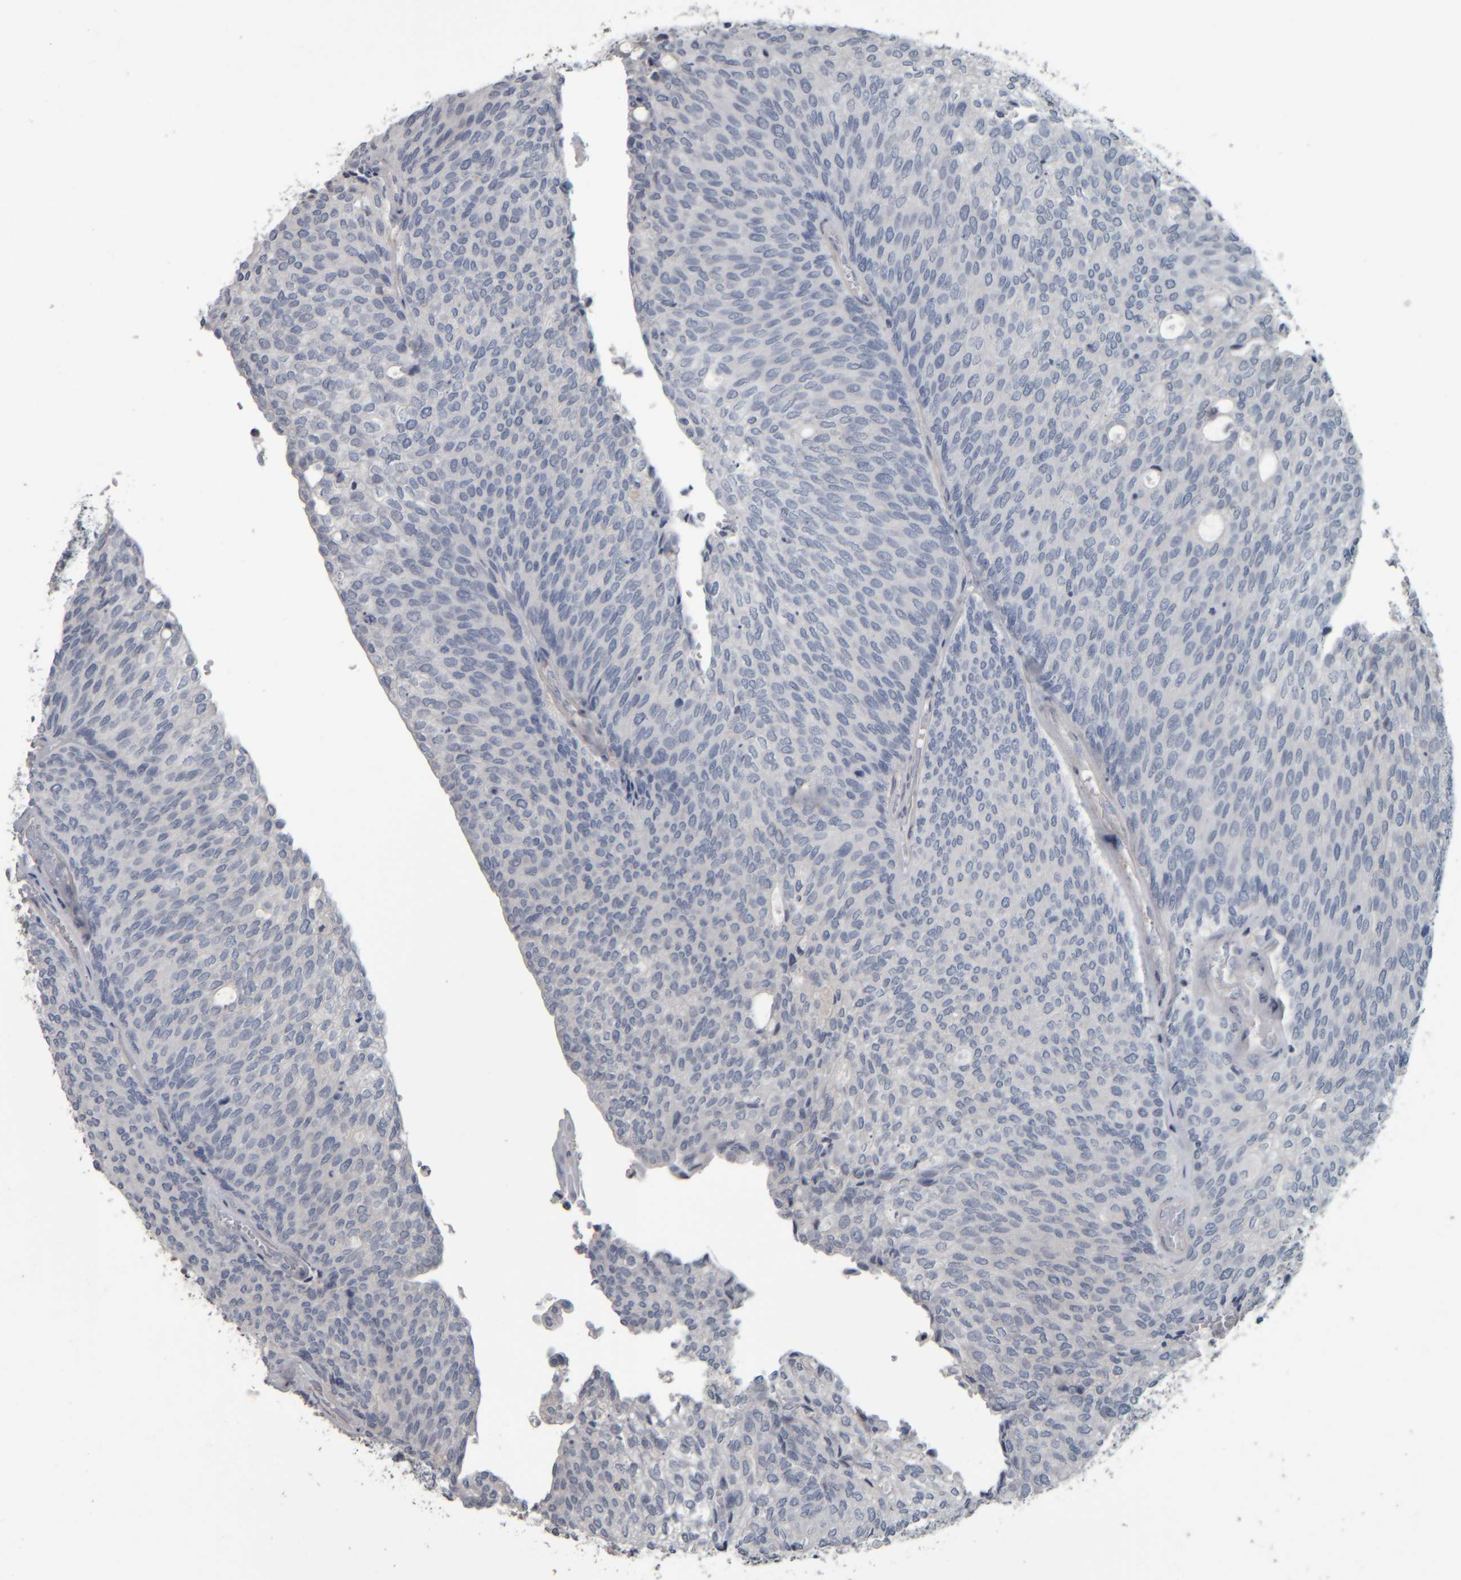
{"staining": {"intensity": "negative", "quantity": "none", "location": "none"}, "tissue": "urothelial cancer", "cell_type": "Tumor cells", "image_type": "cancer", "snomed": [{"axis": "morphology", "description": "Urothelial carcinoma, Low grade"}, {"axis": "topography", "description": "Urinary bladder"}], "caption": "IHC histopathology image of neoplastic tissue: human urothelial cancer stained with DAB demonstrates no significant protein staining in tumor cells. The staining is performed using DAB (3,3'-diaminobenzidine) brown chromogen with nuclei counter-stained in using hematoxylin.", "gene": "CAVIN4", "patient": {"sex": "female", "age": 79}}